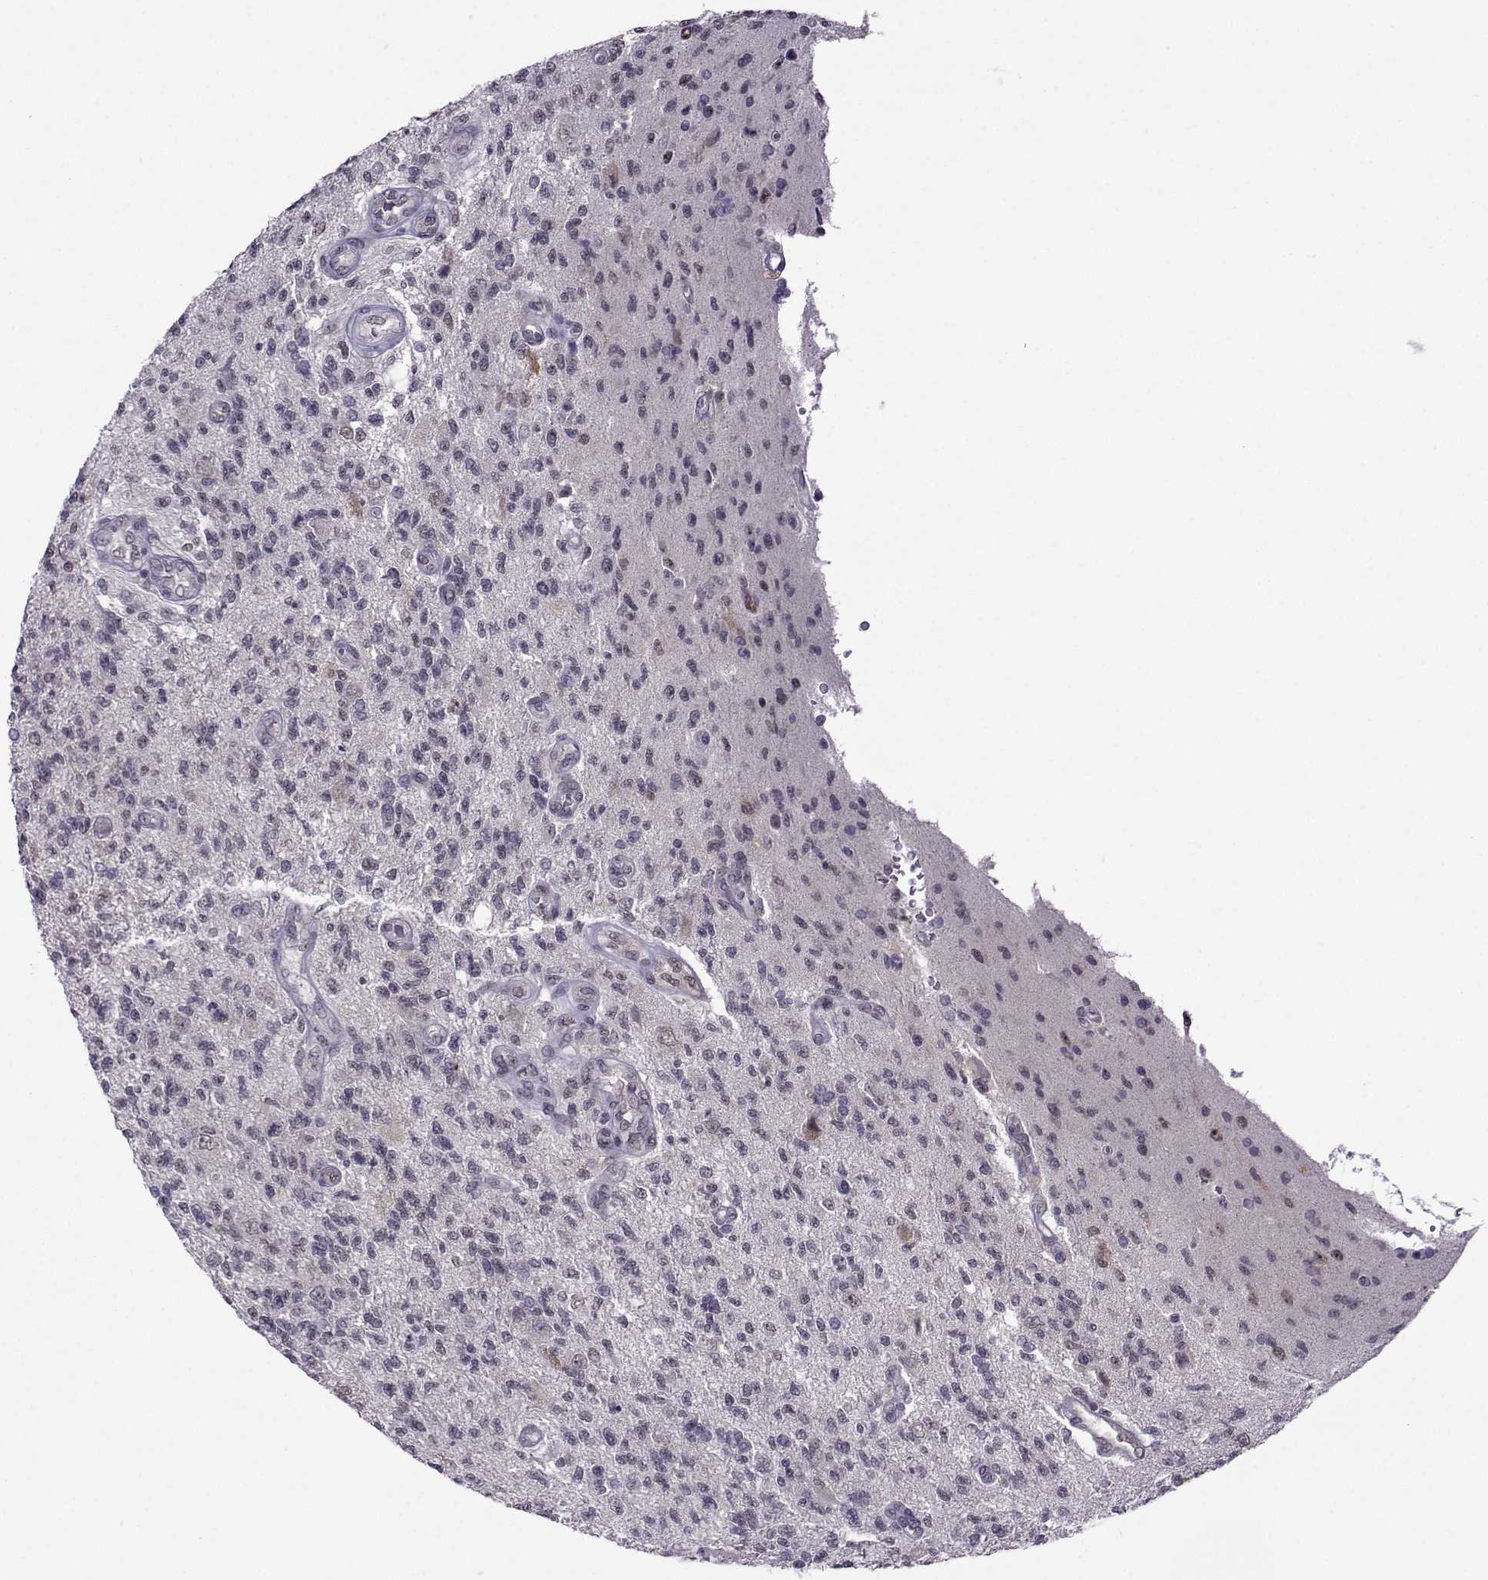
{"staining": {"intensity": "negative", "quantity": "none", "location": "none"}, "tissue": "glioma", "cell_type": "Tumor cells", "image_type": "cancer", "snomed": [{"axis": "morphology", "description": "Glioma, malignant, High grade"}, {"axis": "topography", "description": "Brain"}], "caption": "Tumor cells show no significant expression in malignant glioma (high-grade).", "gene": "DDX20", "patient": {"sex": "male", "age": 56}}